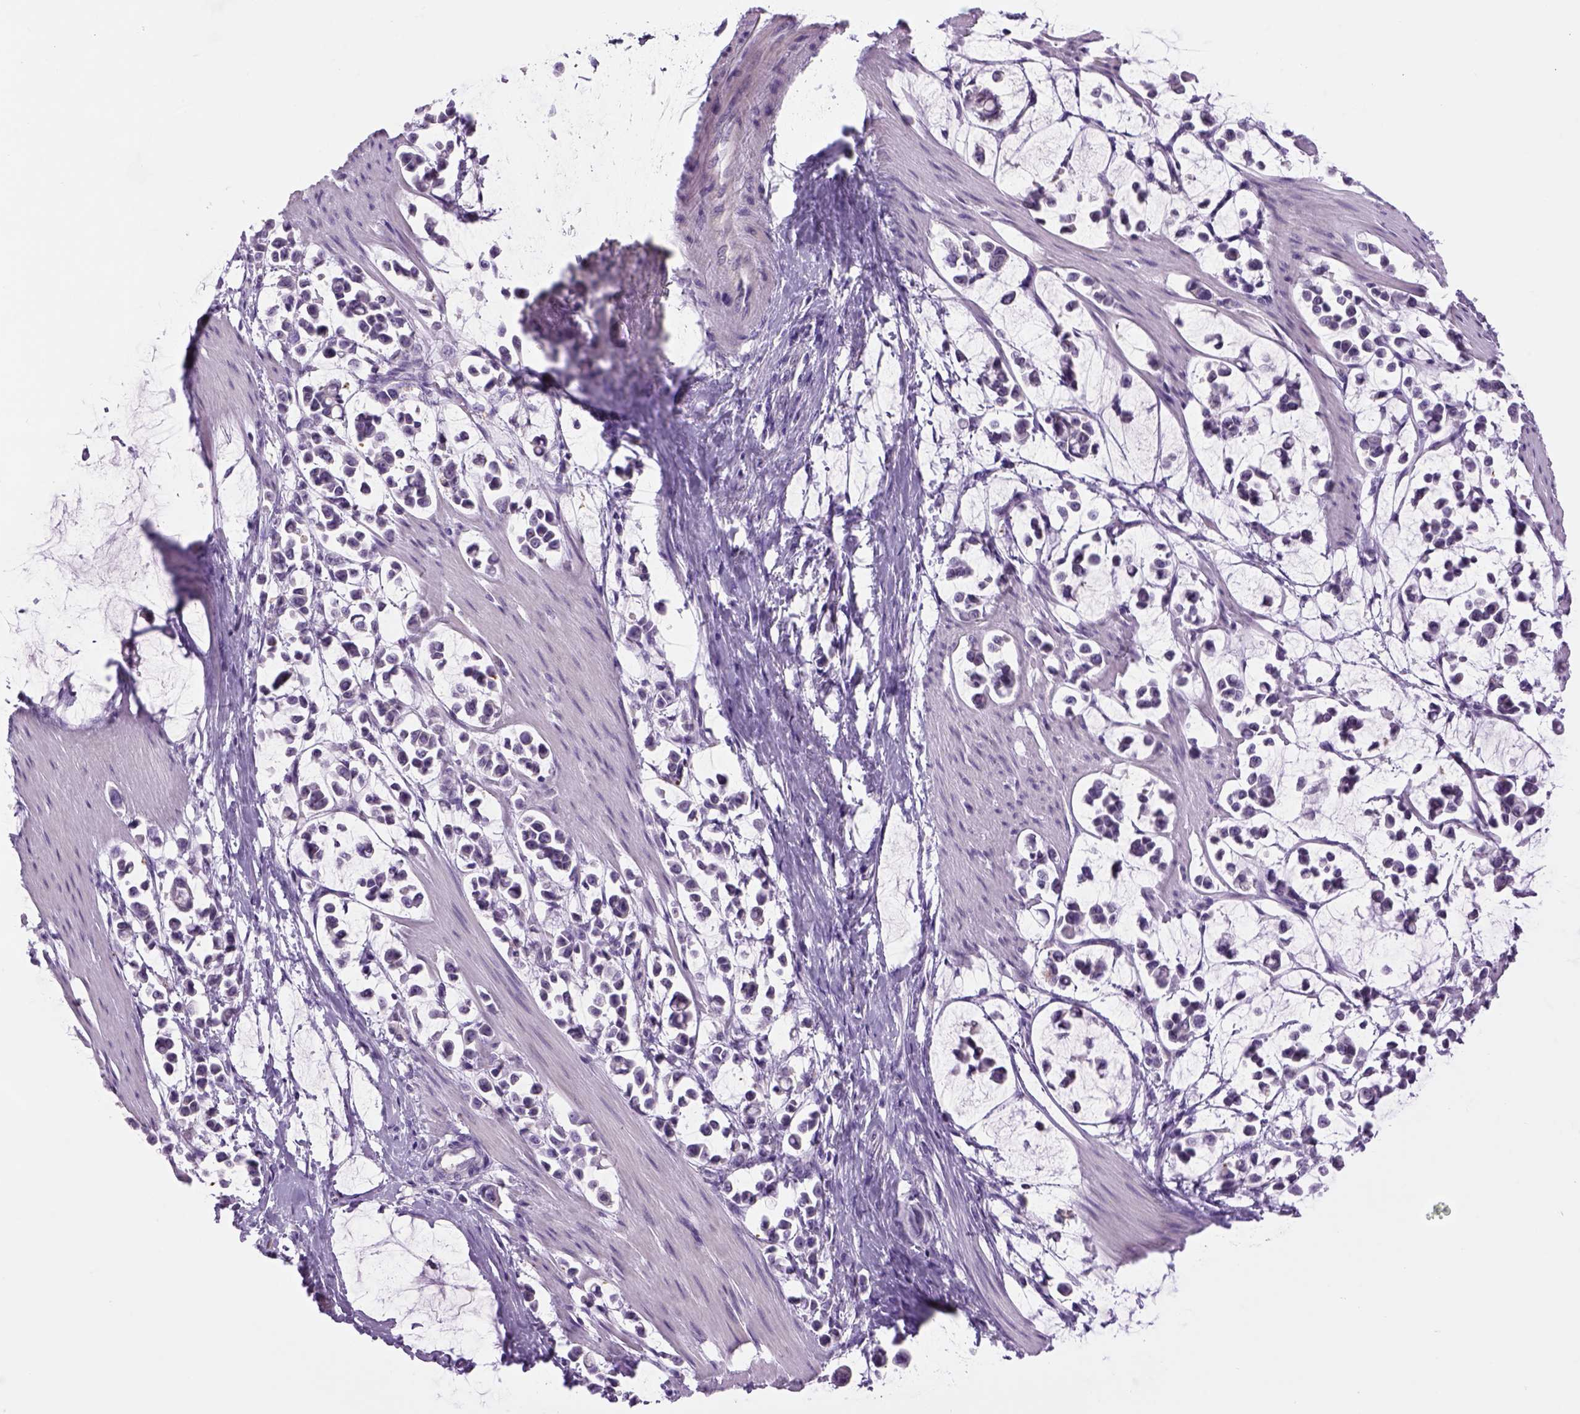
{"staining": {"intensity": "negative", "quantity": "none", "location": "none"}, "tissue": "stomach cancer", "cell_type": "Tumor cells", "image_type": "cancer", "snomed": [{"axis": "morphology", "description": "Adenocarcinoma, NOS"}, {"axis": "topography", "description": "Stomach"}], "caption": "There is no significant expression in tumor cells of stomach adenocarcinoma. Nuclei are stained in blue.", "gene": "DBH", "patient": {"sex": "male", "age": 82}}